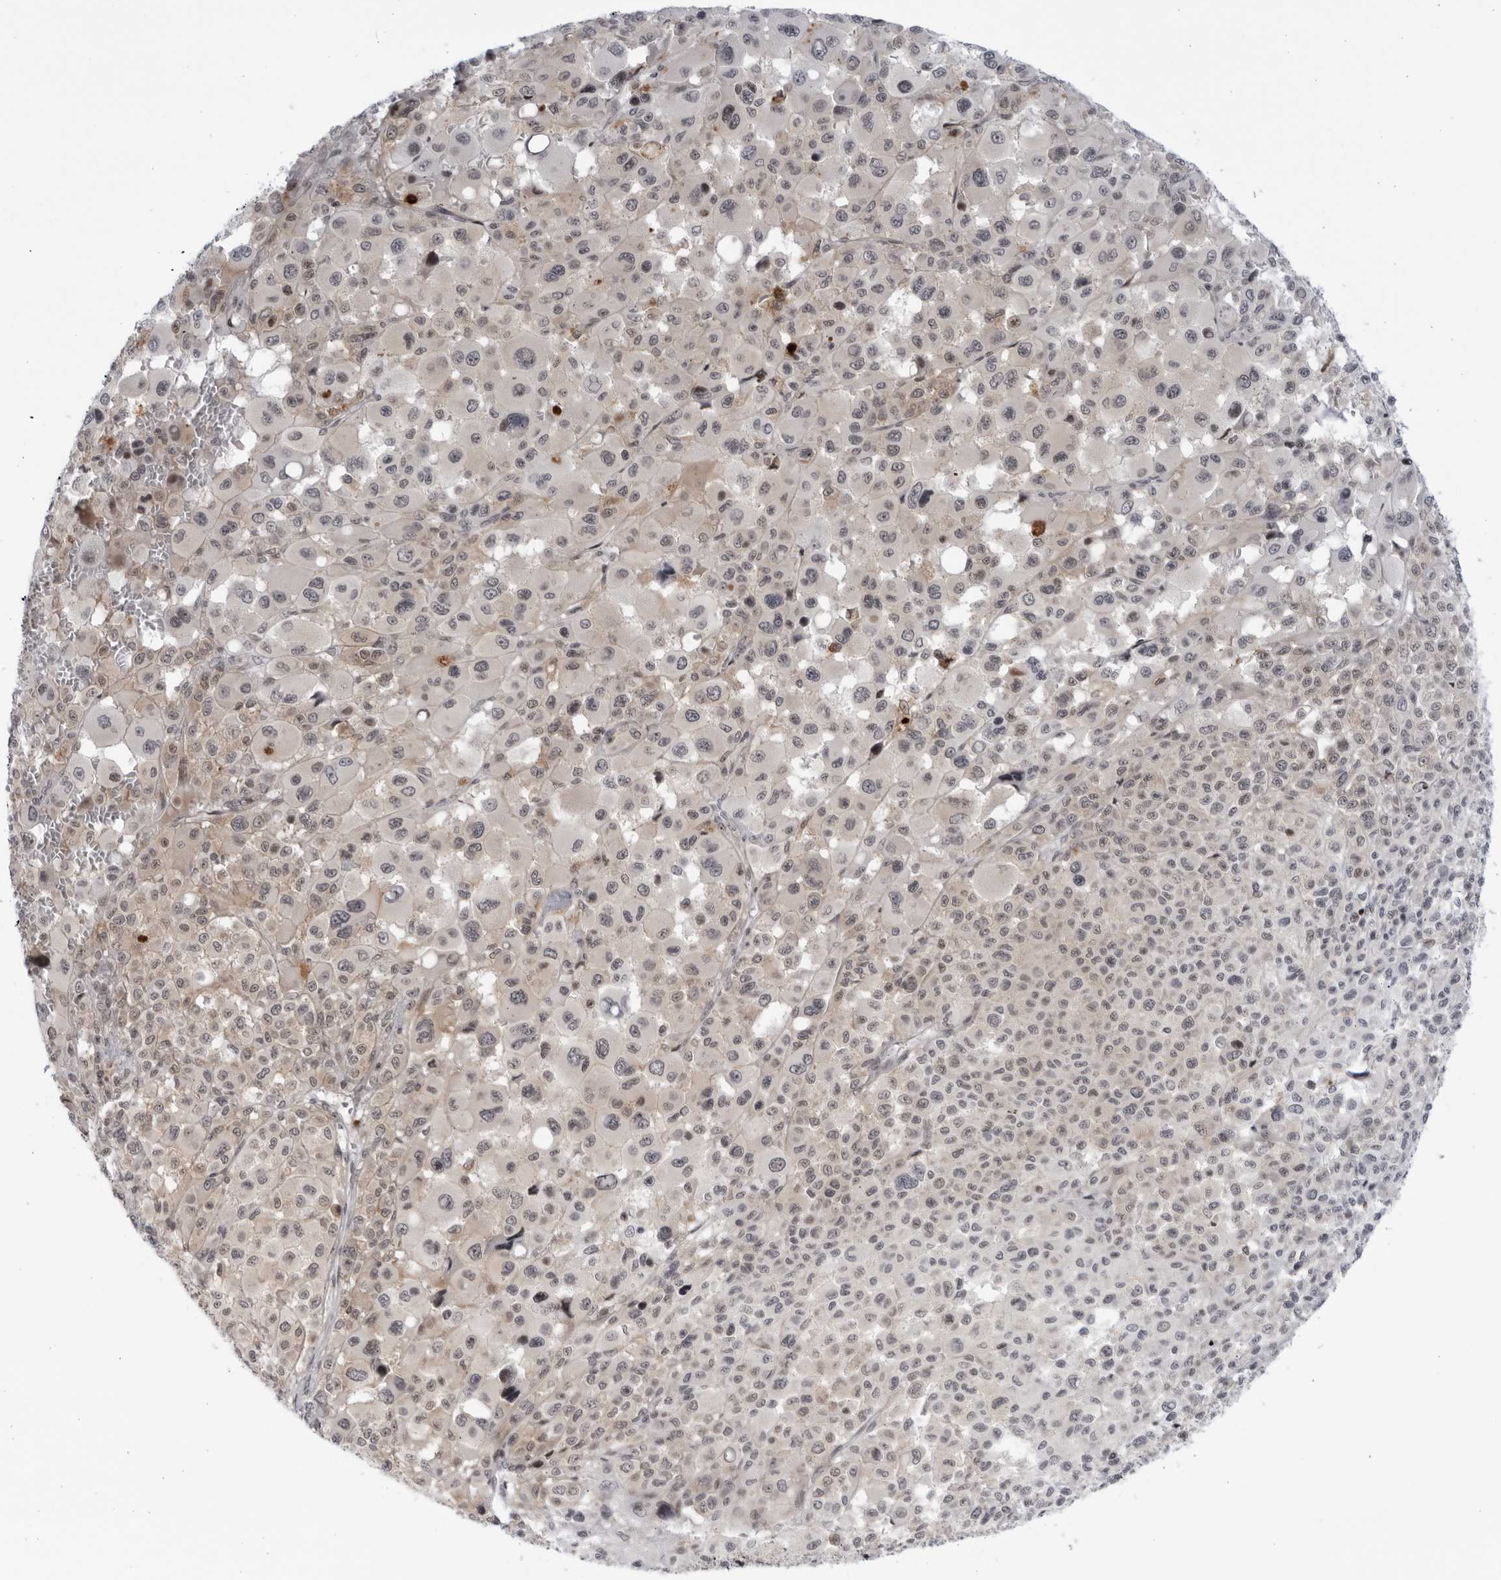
{"staining": {"intensity": "negative", "quantity": "none", "location": "none"}, "tissue": "melanoma", "cell_type": "Tumor cells", "image_type": "cancer", "snomed": [{"axis": "morphology", "description": "Malignant melanoma, Metastatic site"}, {"axis": "topography", "description": "Skin"}], "caption": "This is a histopathology image of immunohistochemistry staining of malignant melanoma (metastatic site), which shows no positivity in tumor cells.", "gene": "DTL", "patient": {"sex": "female", "age": 74}}